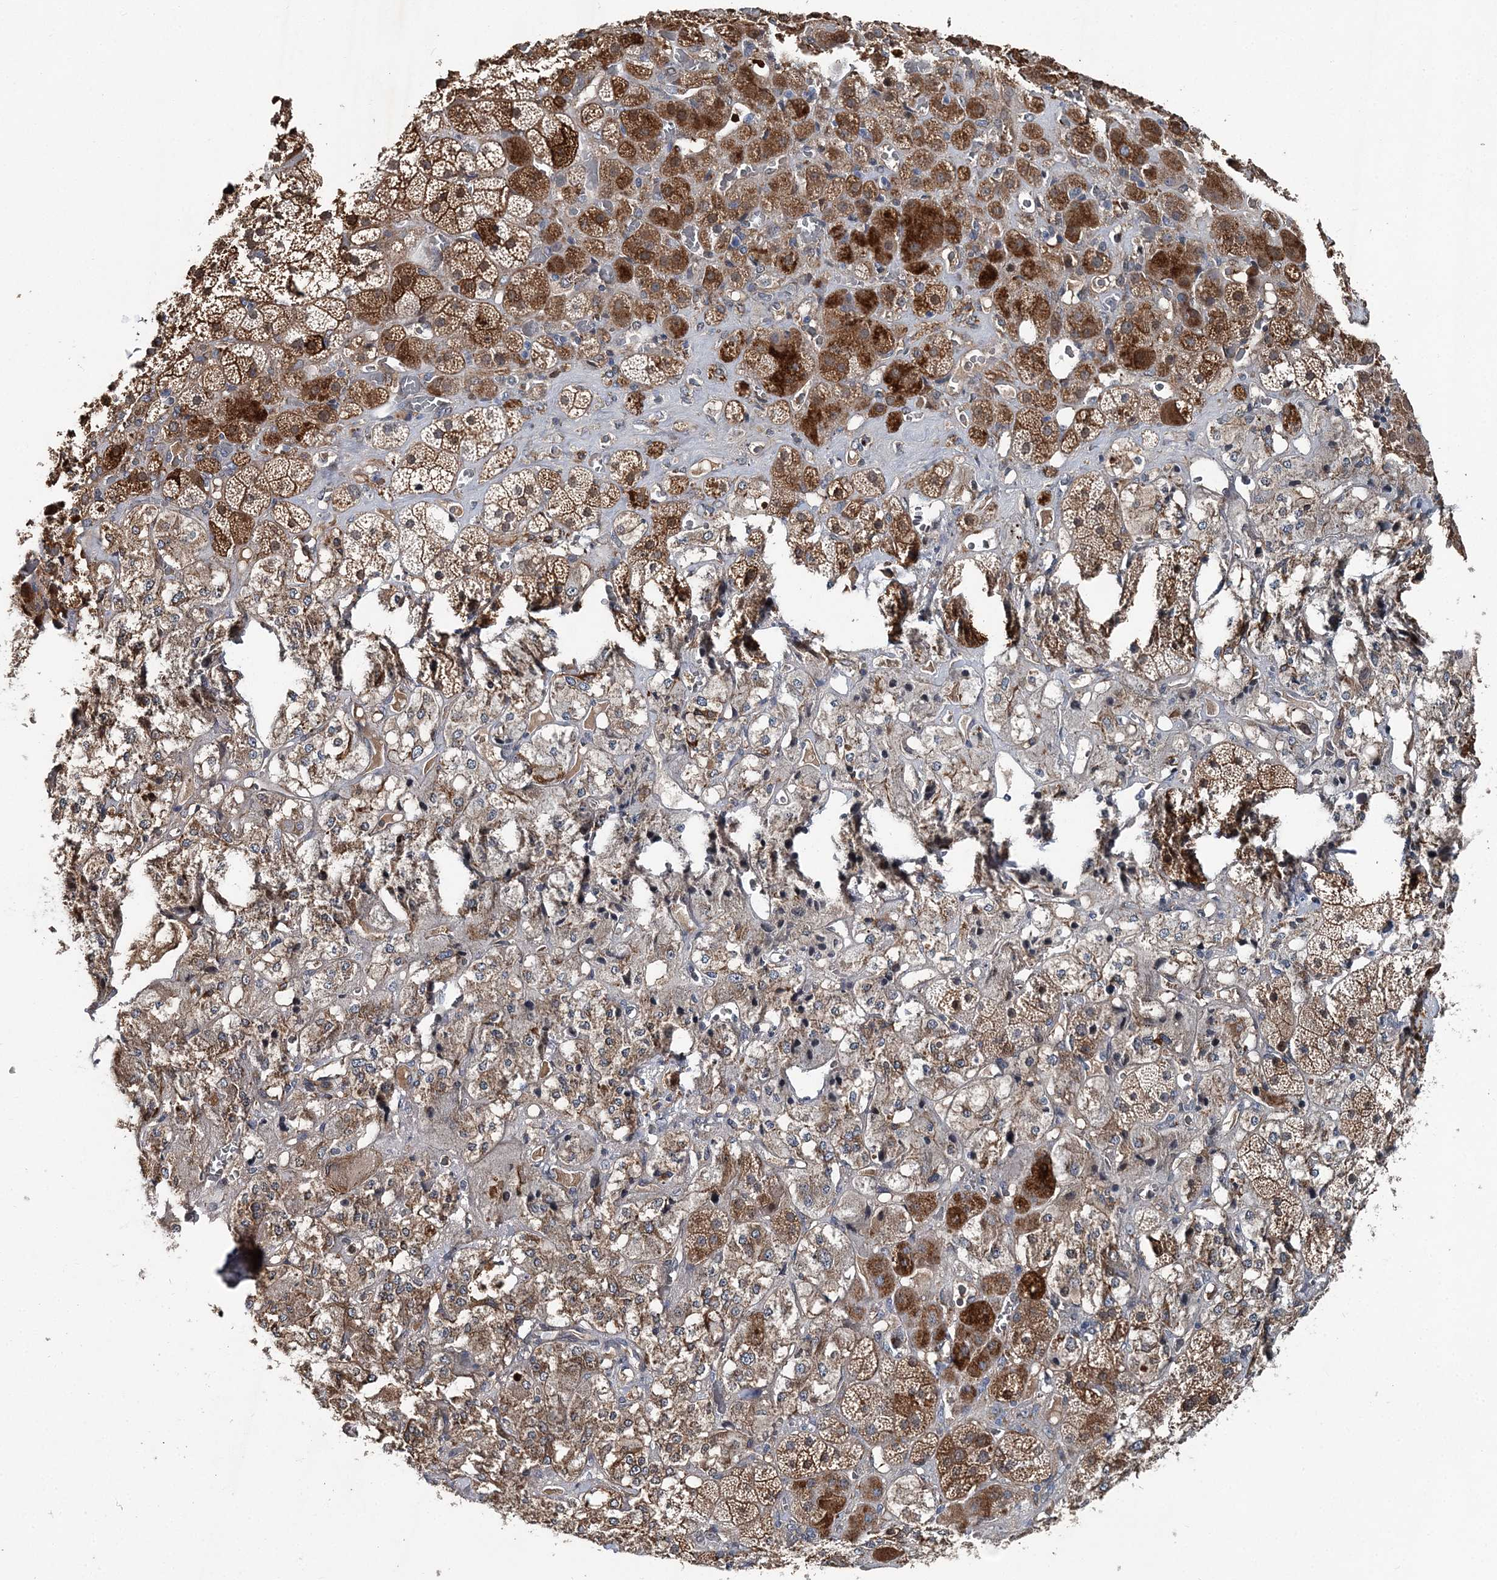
{"staining": {"intensity": "moderate", "quantity": ">75%", "location": "cytoplasmic/membranous"}, "tissue": "adrenal gland", "cell_type": "Glandular cells", "image_type": "normal", "snomed": [{"axis": "morphology", "description": "Normal tissue, NOS"}, {"axis": "topography", "description": "Adrenal gland"}], "caption": "A medium amount of moderate cytoplasmic/membranous positivity is present in about >75% of glandular cells in unremarkable adrenal gland. (DAB (3,3'-diaminobenzidine) IHC, brown staining for protein, blue staining for nuclei).", "gene": "SPOPL", "patient": {"sex": "male", "age": 57}}